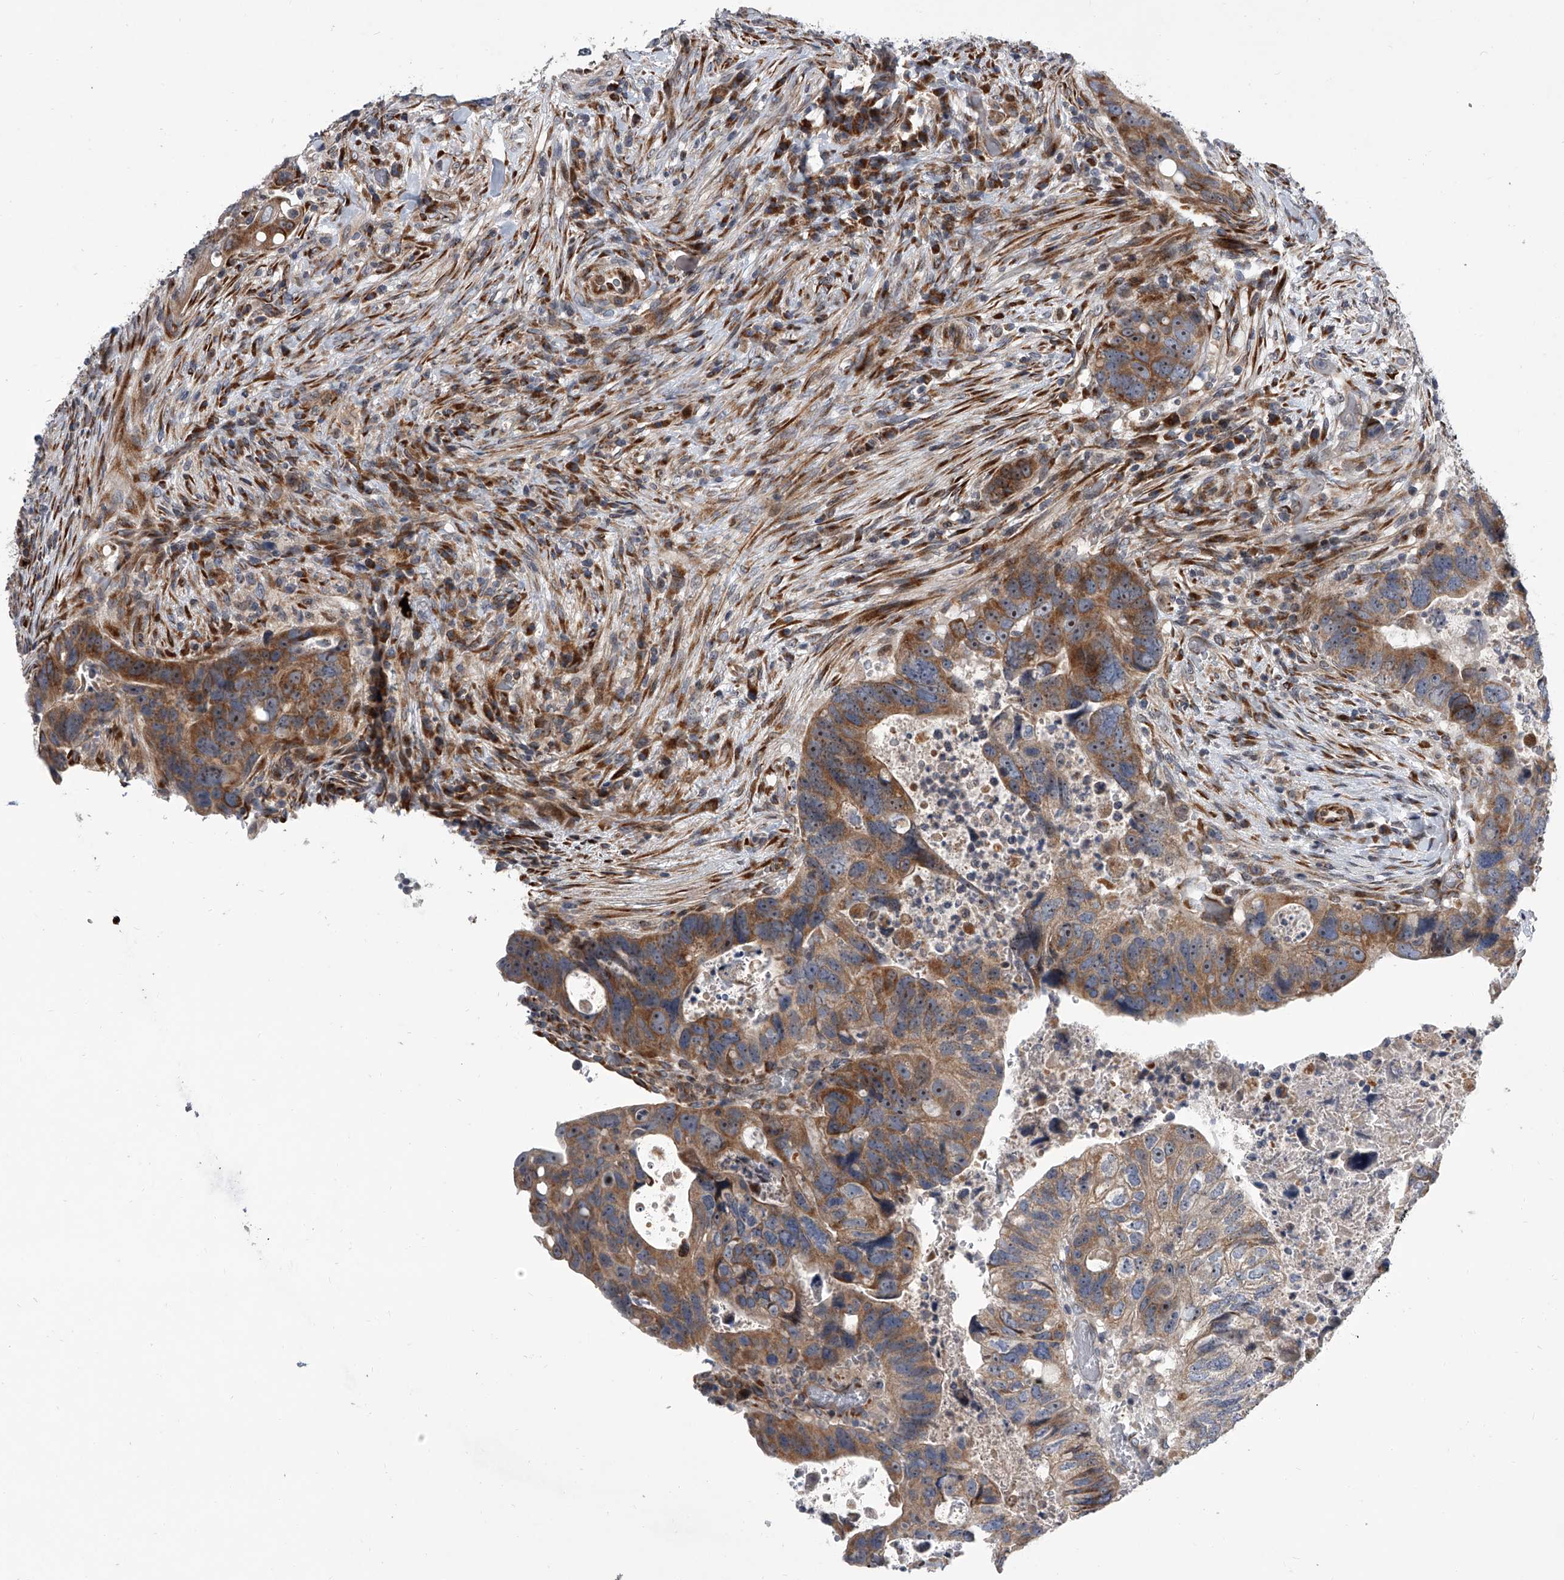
{"staining": {"intensity": "moderate", "quantity": ">75%", "location": "cytoplasmic/membranous"}, "tissue": "colorectal cancer", "cell_type": "Tumor cells", "image_type": "cancer", "snomed": [{"axis": "morphology", "description": "Adenocarcinoma, NOS"}, {"axis": "topography", "description": "Rectum"}], "caption": "This is an image of immunohistochemistry (IHC) staining of adenocarcinoma (colorectal), which shows moderate expression in the cytoplasmic/membranous of tumor cells.", "gene": "DLGAP2", "patient": {"sex": "male", "age": 59}}